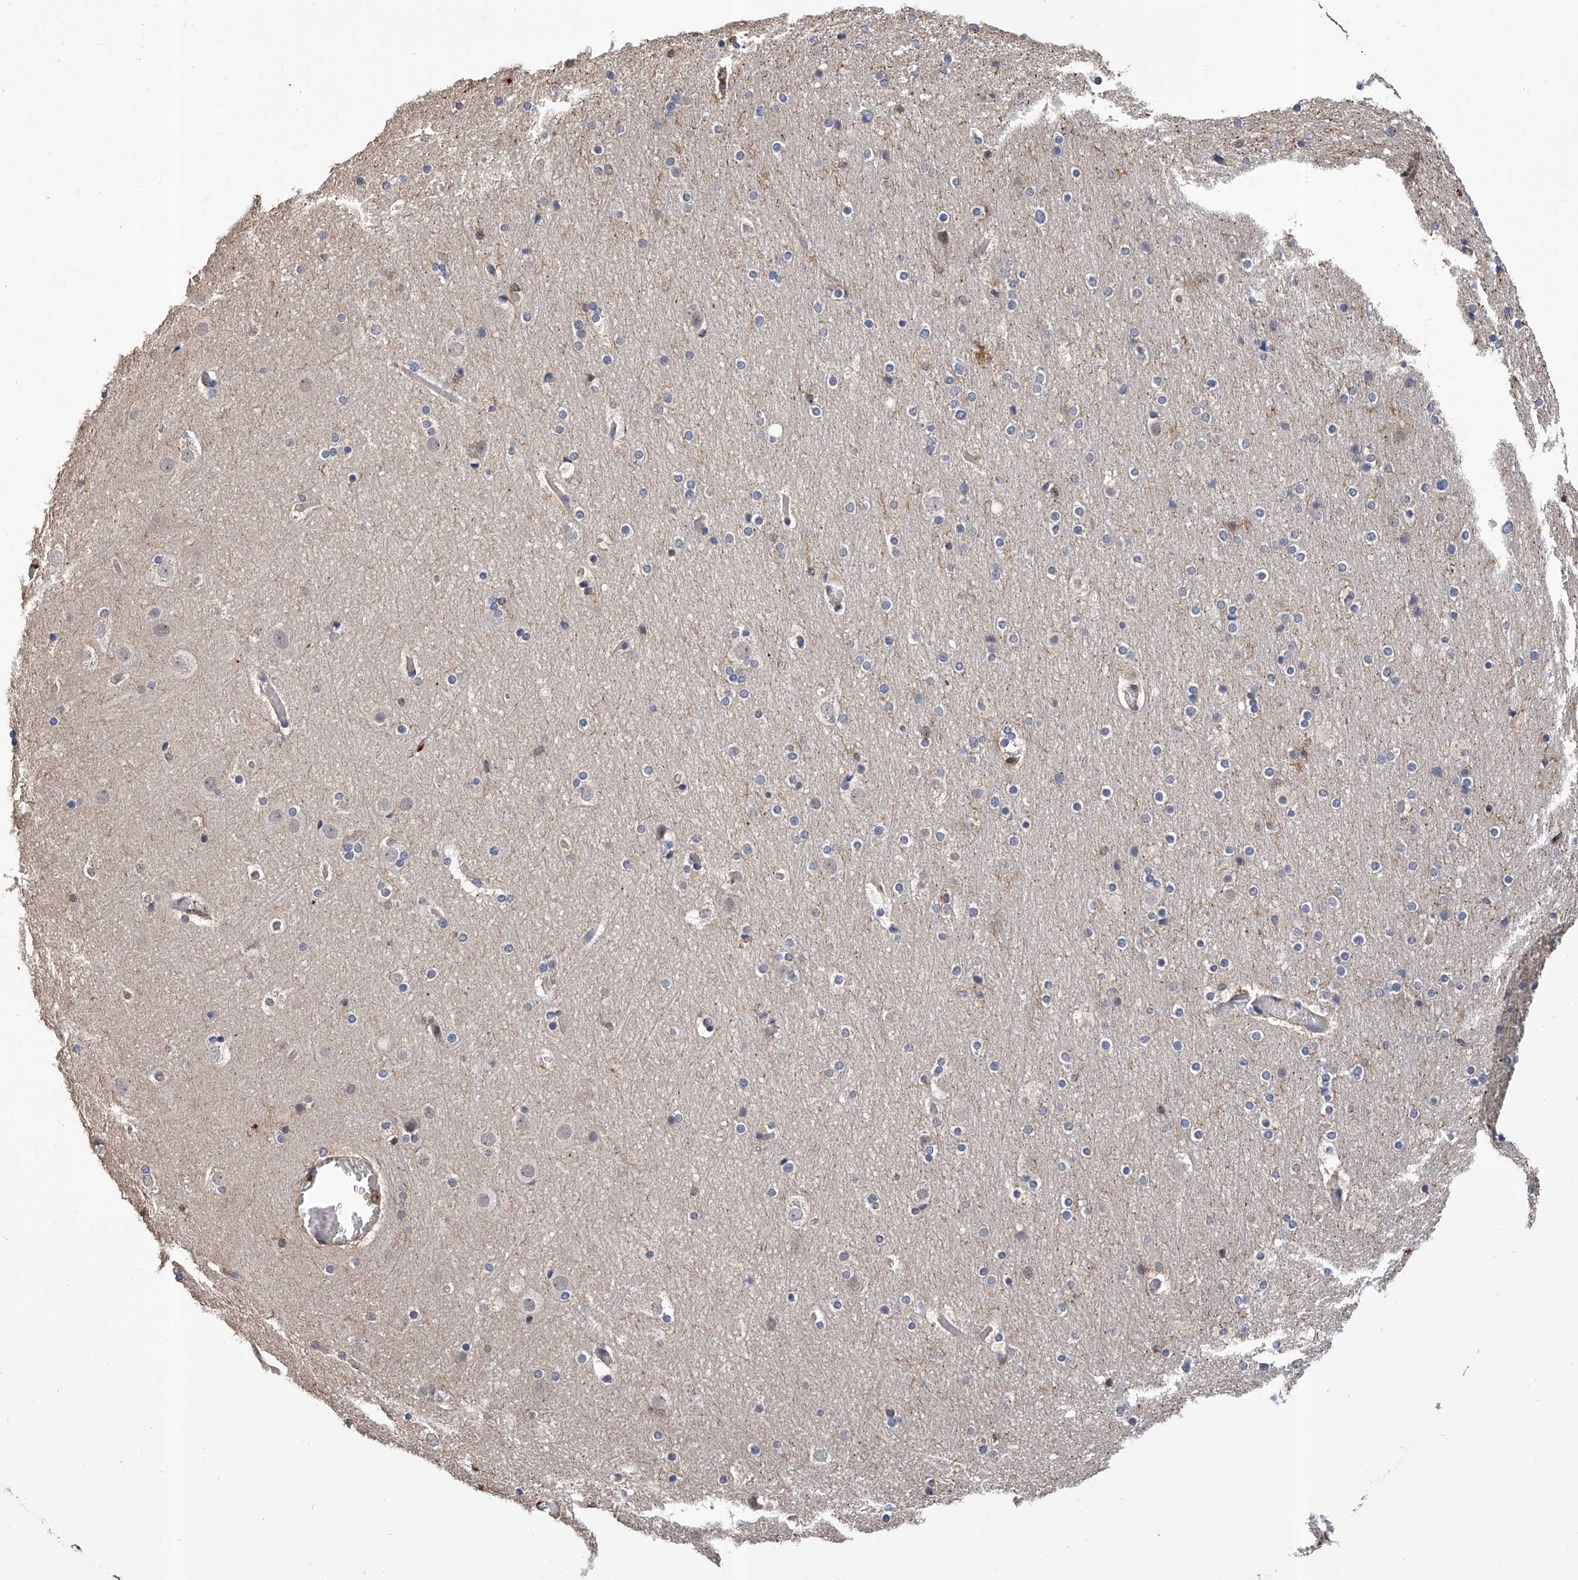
{"staining": {"intensity": "weak", "quantity": "<25%", "location": "cytoplasmic/membranous"}, "tissue": "cerebral cortex", "cell_type": "Endothelial cells", "image_type": "normal", "snomed": [{"axis": "morphology", "description": "Normal tissue, NOS"}, {"axis": "topography", "description": "Cerebral cortex"}], "caption": "IHC of unremarkable cerebral cortex displays no expression in endothelial cells. The staining was performed using DAB (3,3'-diaminobenzidine) to visualize the protein expression in brown, while the nuclei were stained in blue with hematoxylin (Magnification: 20x).", "gene": "GPT", "patient": {"sex": "male", "age": 57}}